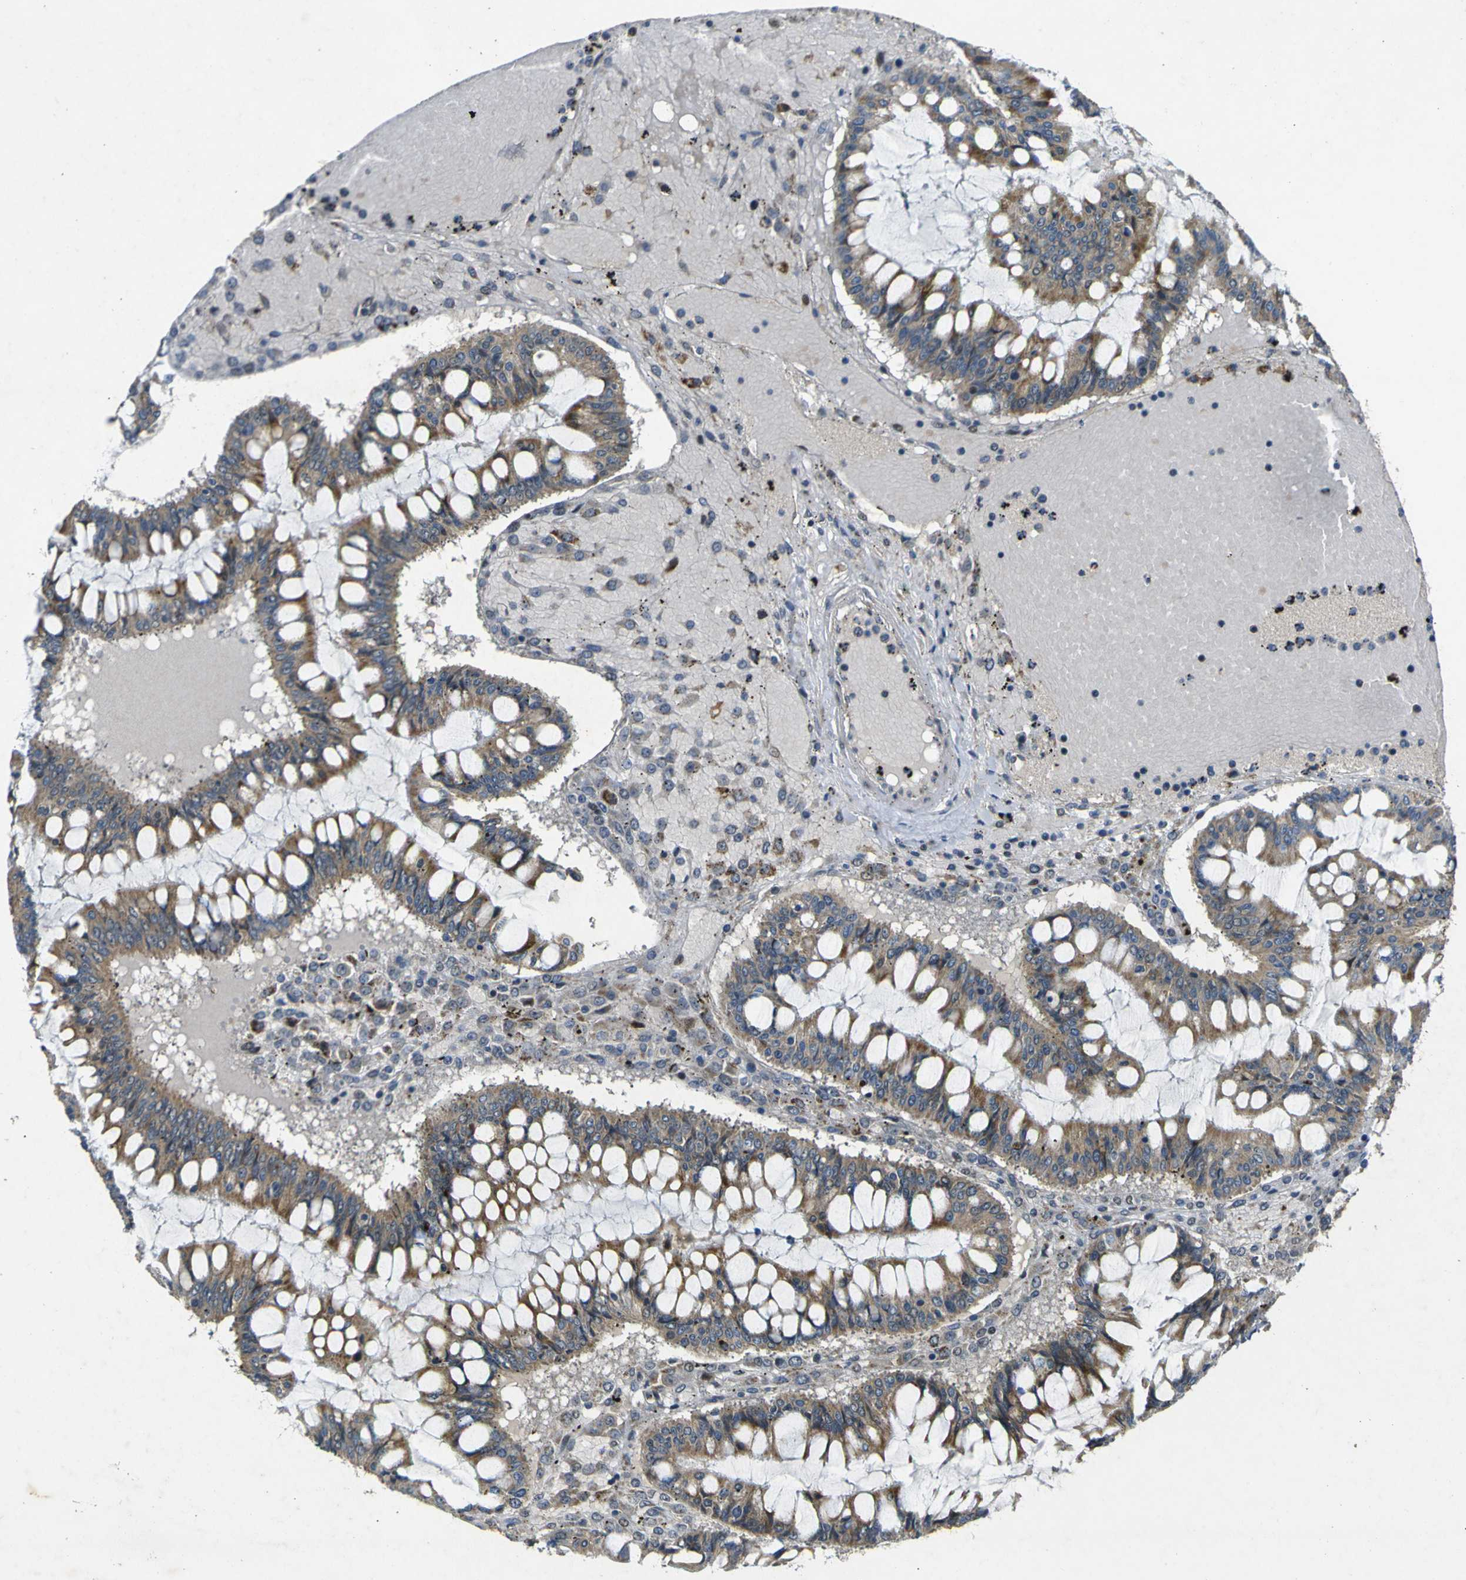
{"staining": {"intensity": "moderate", "quantity": ">75%", "location": "cytoplasmic/membranous"}, "tissue": "ovarian cancer", "cell_type": "Tumor cells", "image_type": "cancer", "snomed": [{"axis": "morphology", "description": "Cystadenocarcinoma, mucinous, NOS"}, {"axis": "topography", "description": "Ovary"}], "caption": "This is an image of immunohistochemistry staining of mucinous cystadenocarcinoma (ovarian), which shows moderate expression in the cytoplasmic/membranous of tumor cells.", "gene": "MAGI2", "patient": {"sex": "female", "age": 73}}